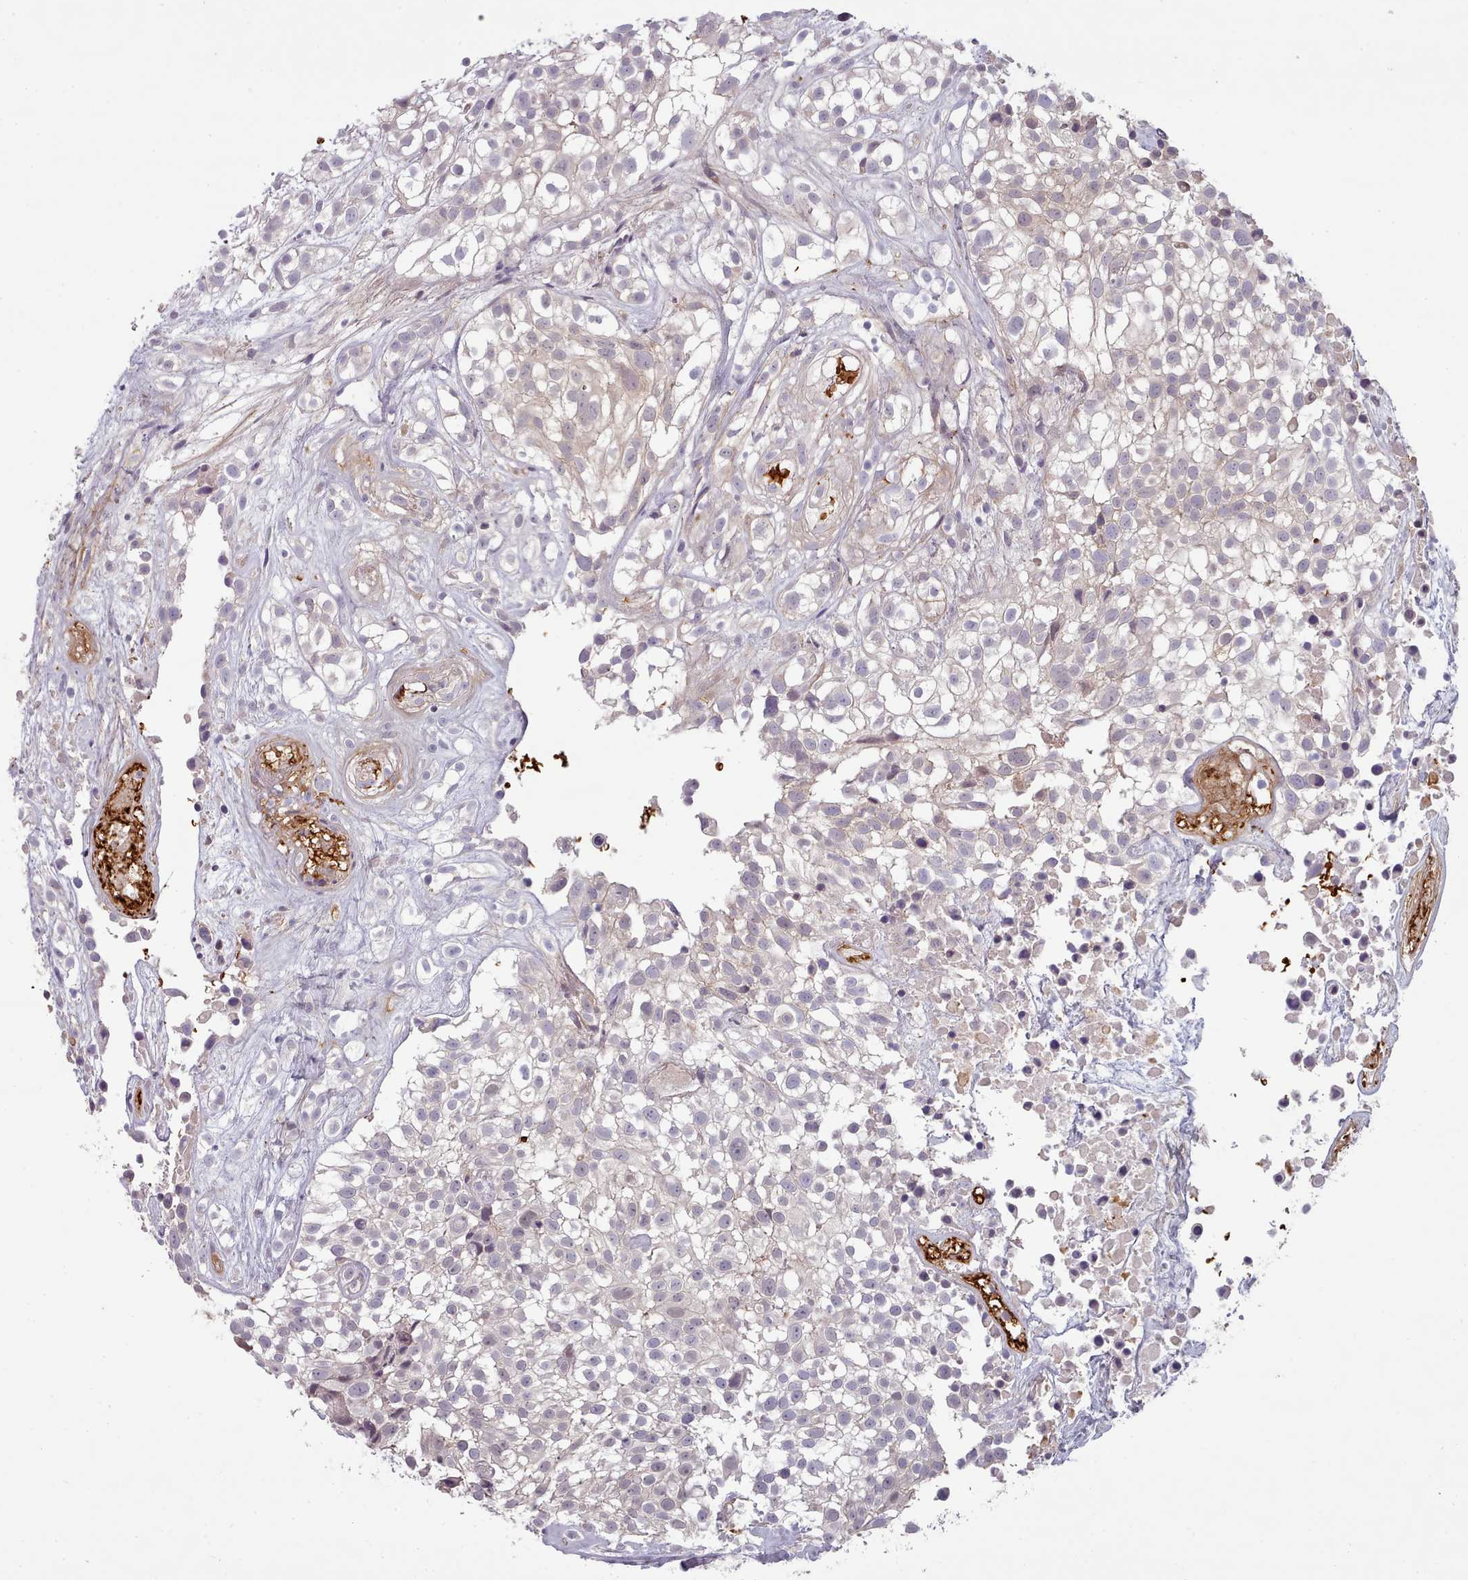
{"staining": {"intensity": "negative", "quantity": "none", "location": "none"}, "tissue": "urothelial cancer", "cell_type": "Tumor cells", "image_type": "cancer", "snomed": [{"axis": "morphology", "description": "Urothelial carcinoma, High grade"}, {"axis": "topography", "description": "Urinary bladder"}], "caption": "Immunohistochemistry (IHC) of urothelial carcinoma (high-grade) reveals no expression in tumor cells. (Stains: DAB (3,3'-diaminobenzidine) immunohistochemistry (IHC) with hematoxylin counter stain, Microscopy: brightfield microscopy at high magnification).", "gene": "CLNS1A", "patient": {"sex": "male", "age": 56}}